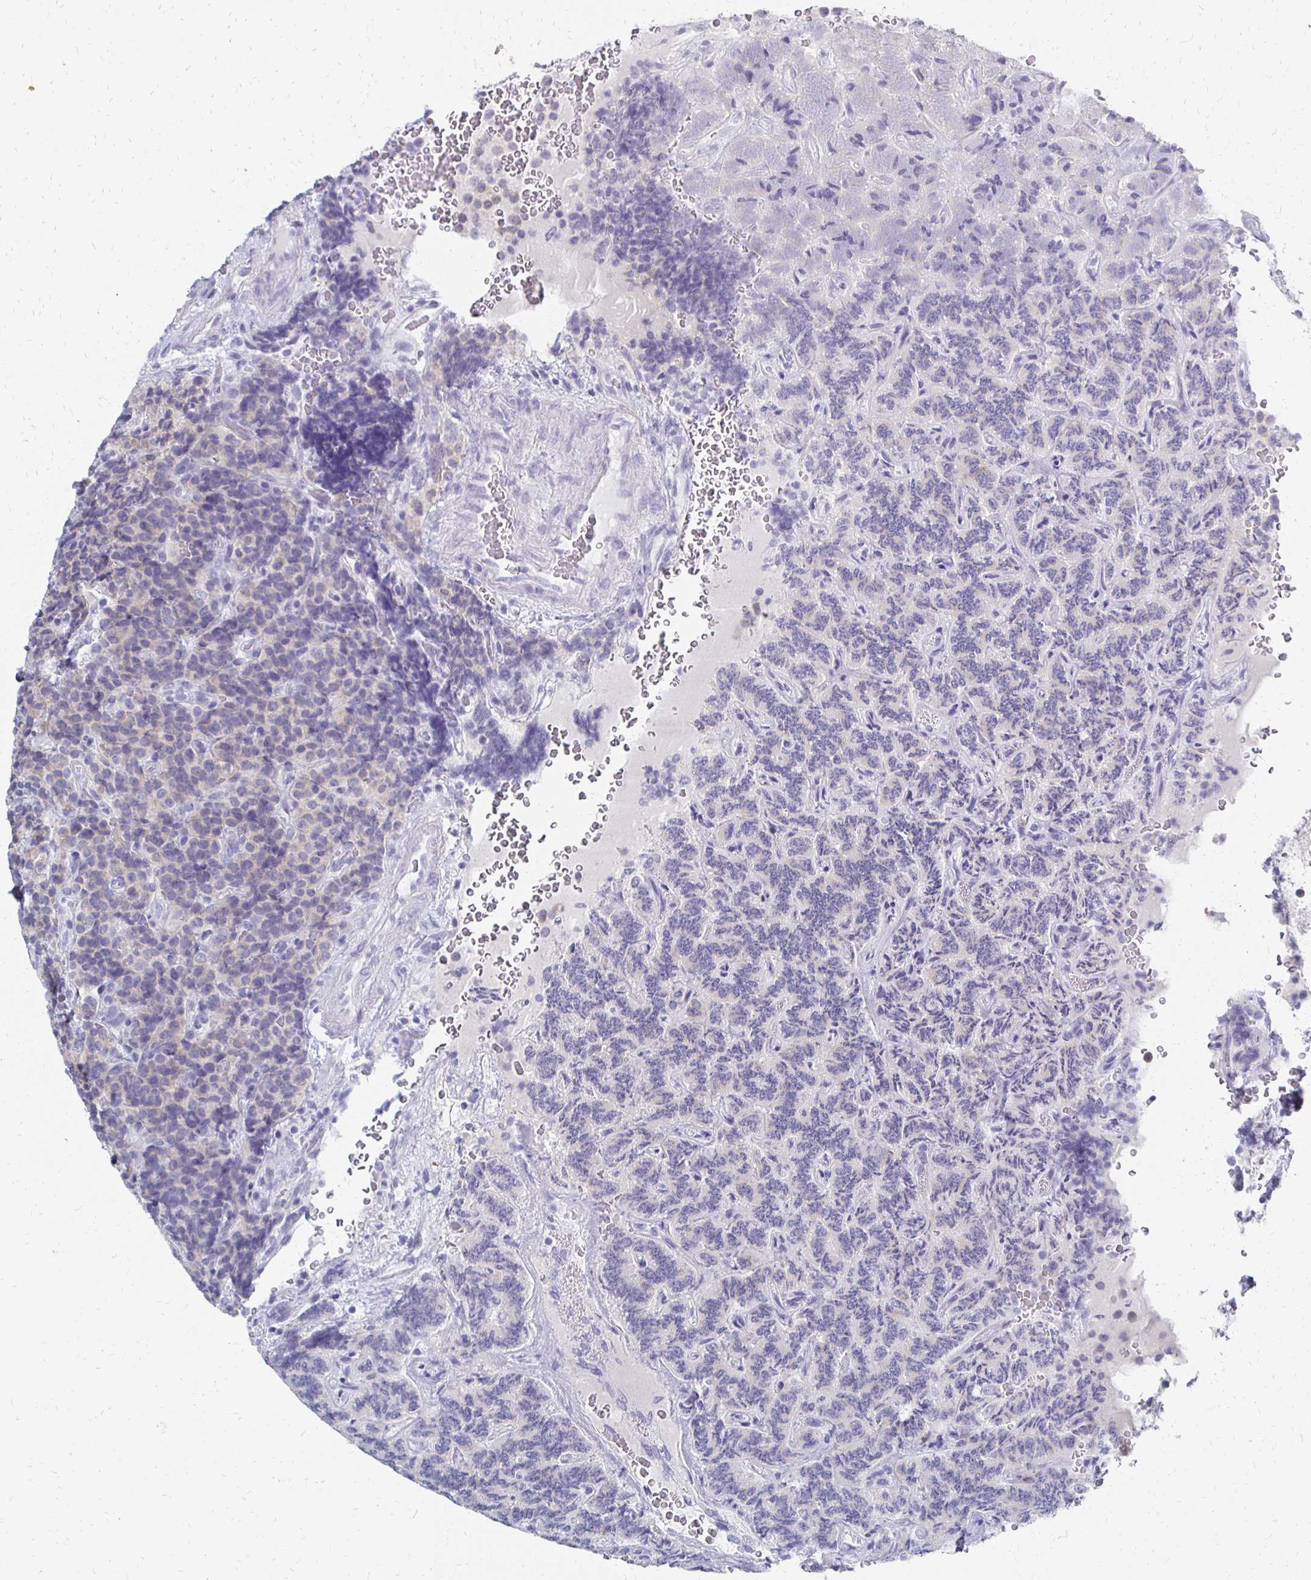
{"staining": {"intensity": "negative", "quantity": "none", "location": "none"}, "tissue": "carcinoid", "cell_type": "Tumor cells", "image_type": "cancer", "snomed": [{"axis": "morphology", "description": "Carcinoid, malignant, NOS"}, {"axis": "topography", "description": "Pancreas"}], "caption": "A photomicrograph of carcinoid (malignant) stained for a protein exhibits no brown staining in tumor cells.", "gene": "SYCP3", "patient": {"sex": "male", "age": 36}}